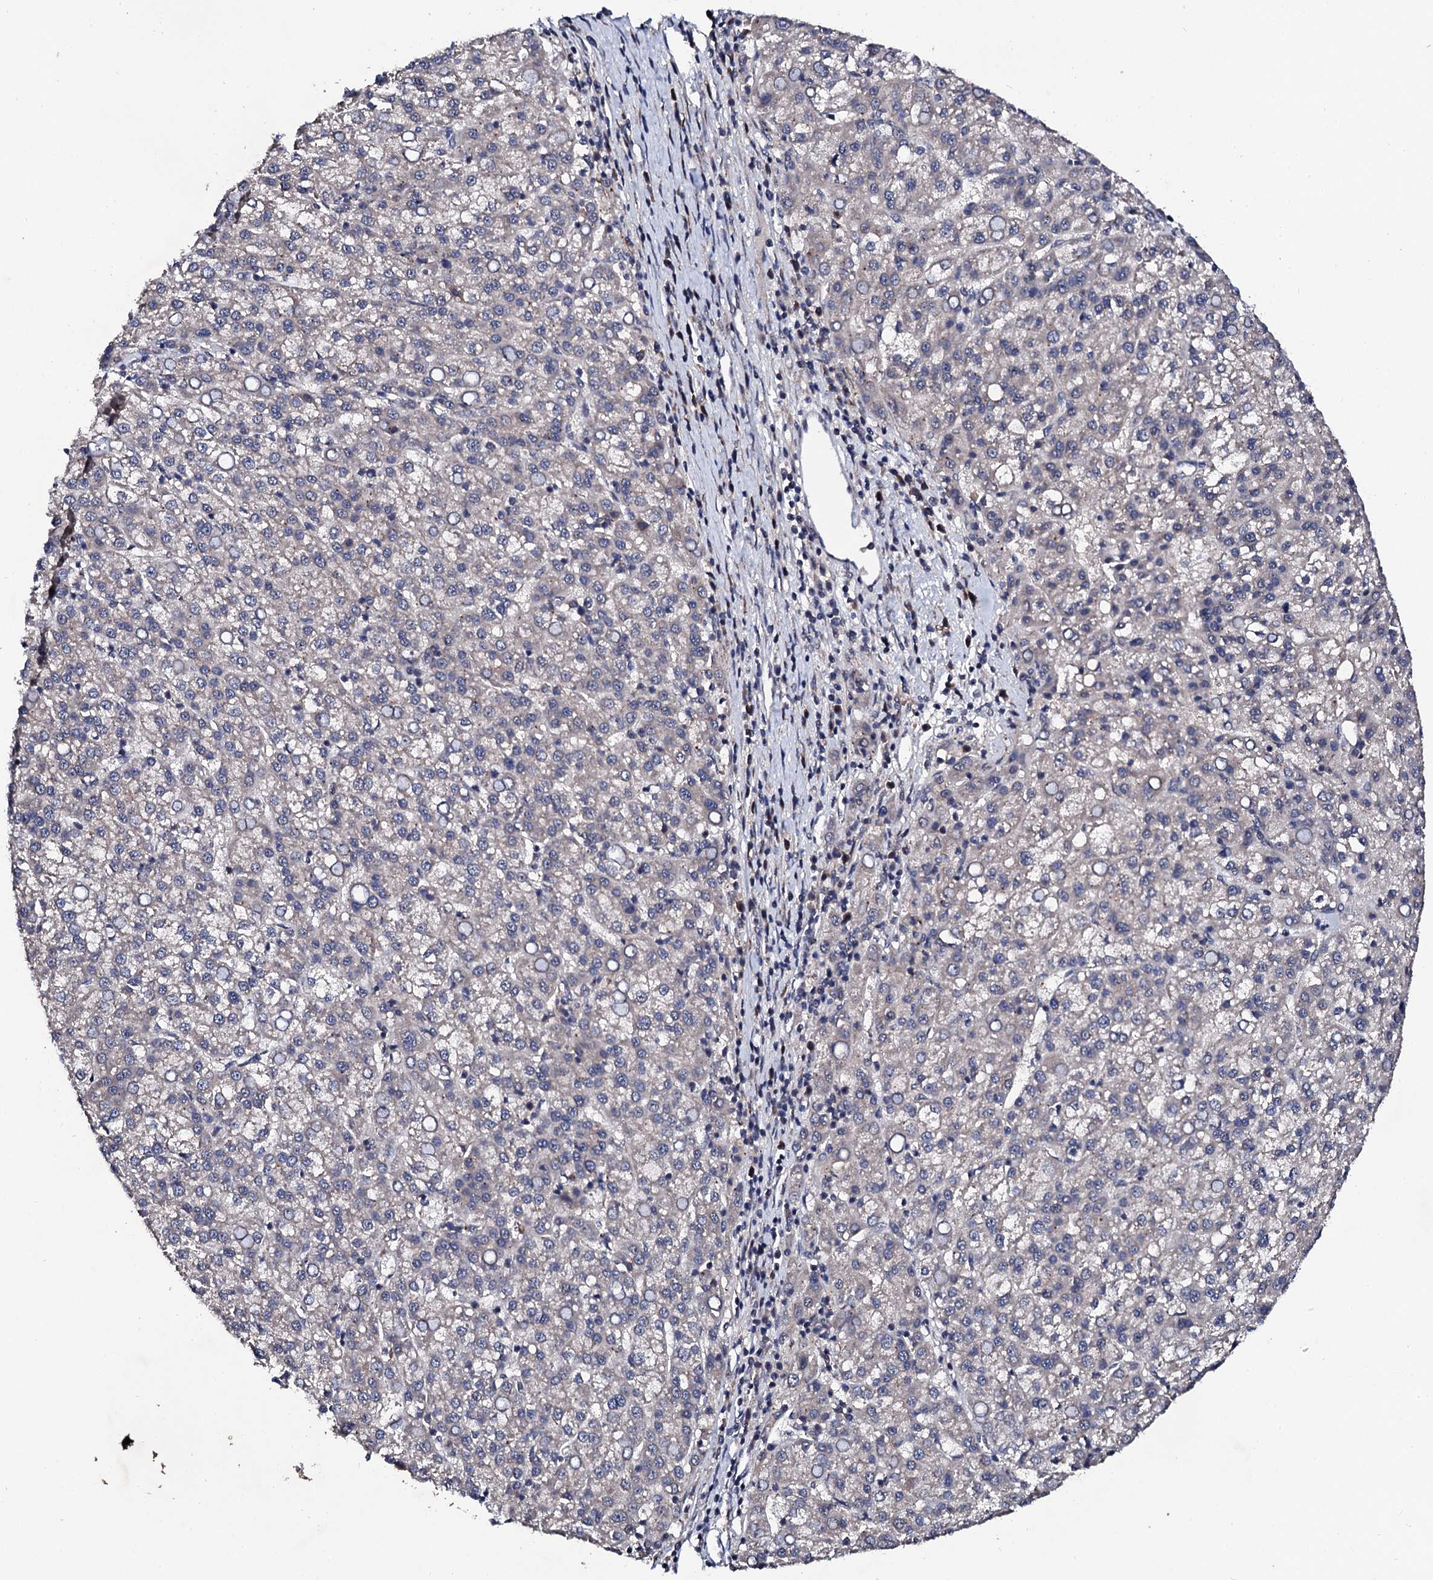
{"staining": {"intensity": "negative", "quantity": "none", "location": "none"}, "tissue": "liver cancer", "cell_type": "Tumor cells", "image_type": "cancer", "snomed": [{"axis": "morphology", "description": "Carcinoma, Hepatocellular, NOS"}, {"axis": "topography", "description": "Liver"}], "caption": "IHC micrograph of liver cancer stained for a protein (brown), which reveals no positivity in tumor cells.", "gene": "IP6K1", "patient": {"sex": "female", "age": 58}}